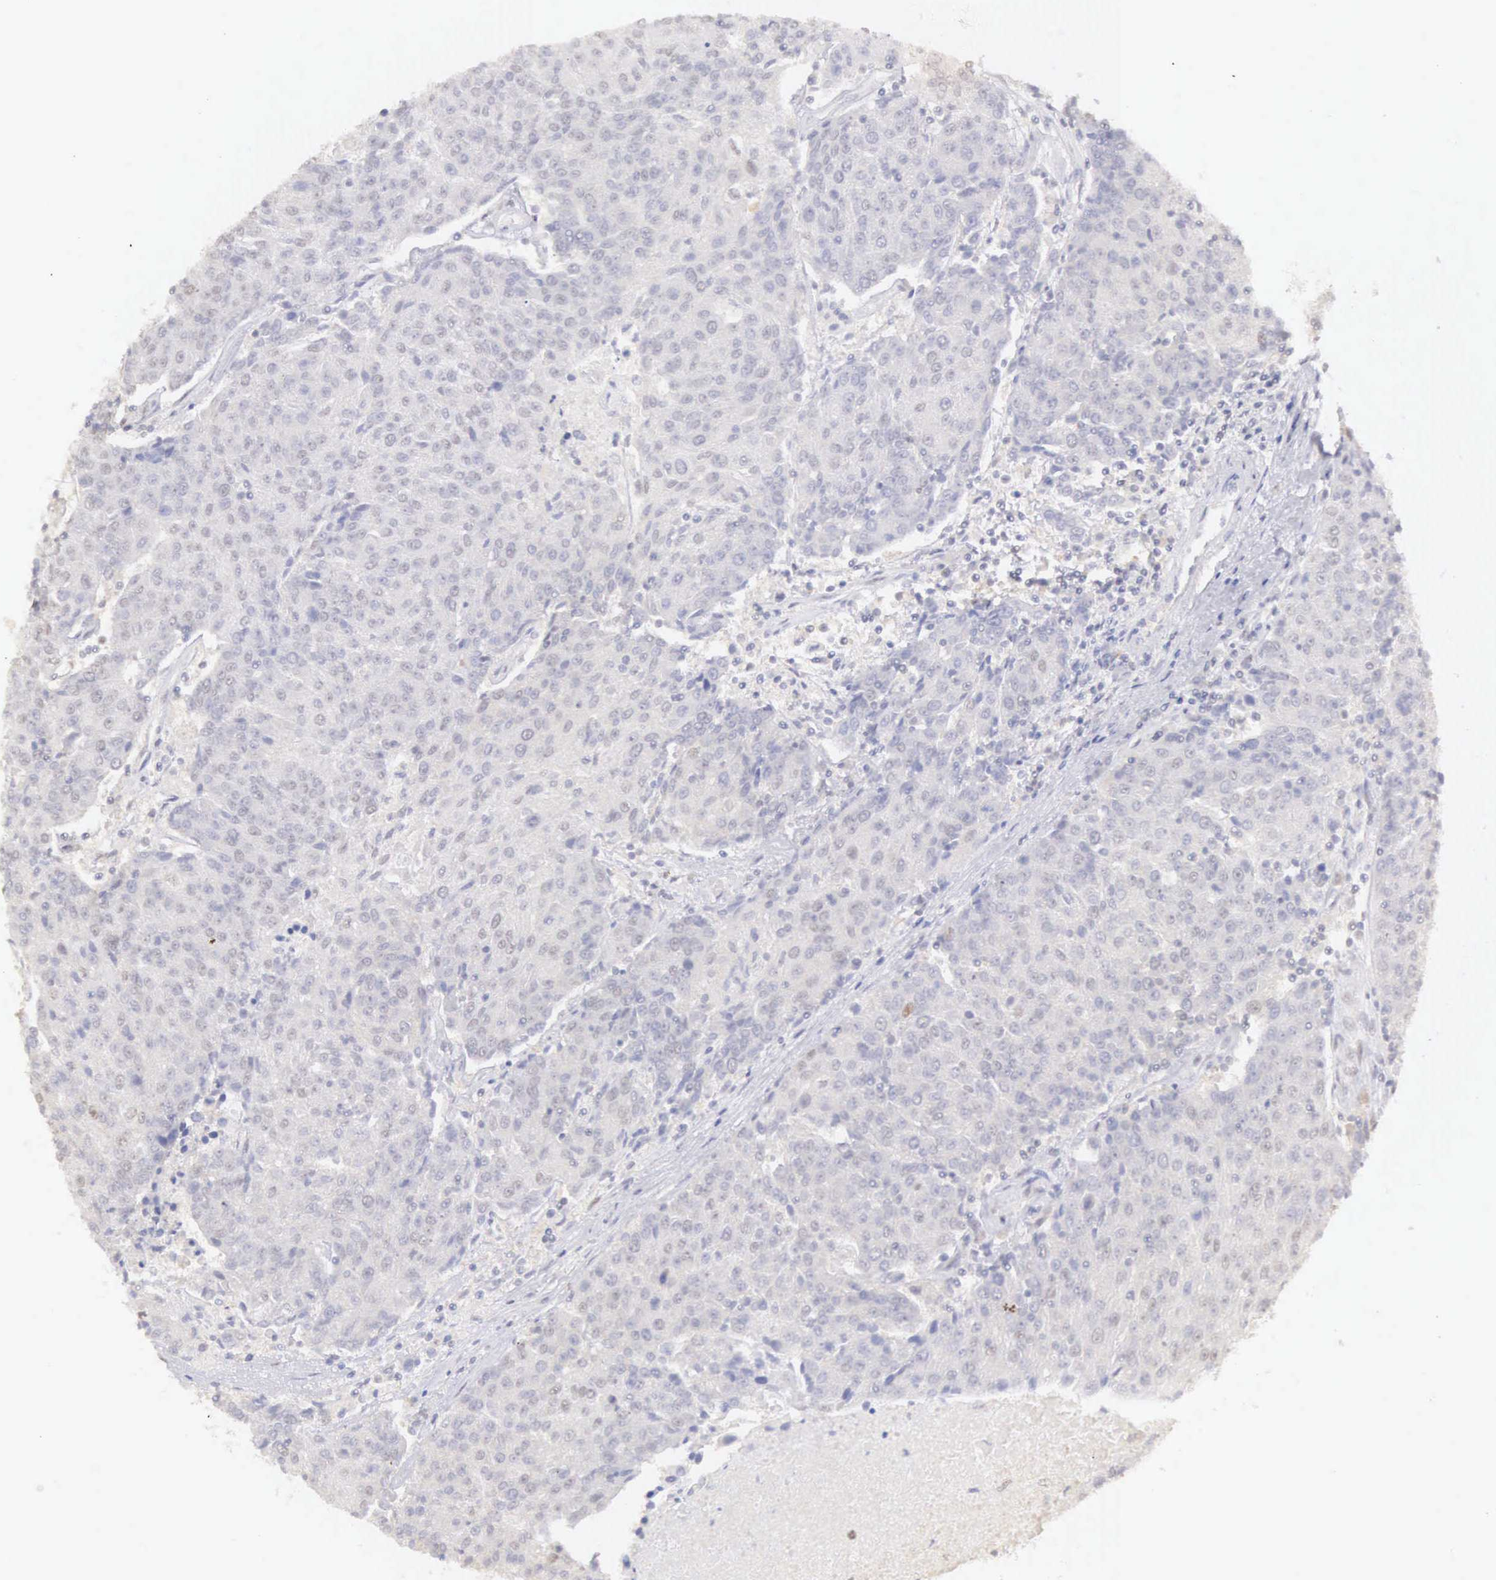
{"staining": {"intensity": "negative", "quantity": "none", "location": "none"}, "tissue": "urothelial cancer", "cell_type": "Tumor cells", "image_type": "cancer", "snomed": [{"axis": "morphology", "description": "Urothelial carcinoma, High grade"}, {"axis": "topography", "description": "Urinary bladder"}], "caption": "IHC photomicrograph of human urothelial cancer stained for a protein (brown), which displays no staining in tumor cells.", "gene": "UBA1", "patient": {"sex": "female", "age": 85}}